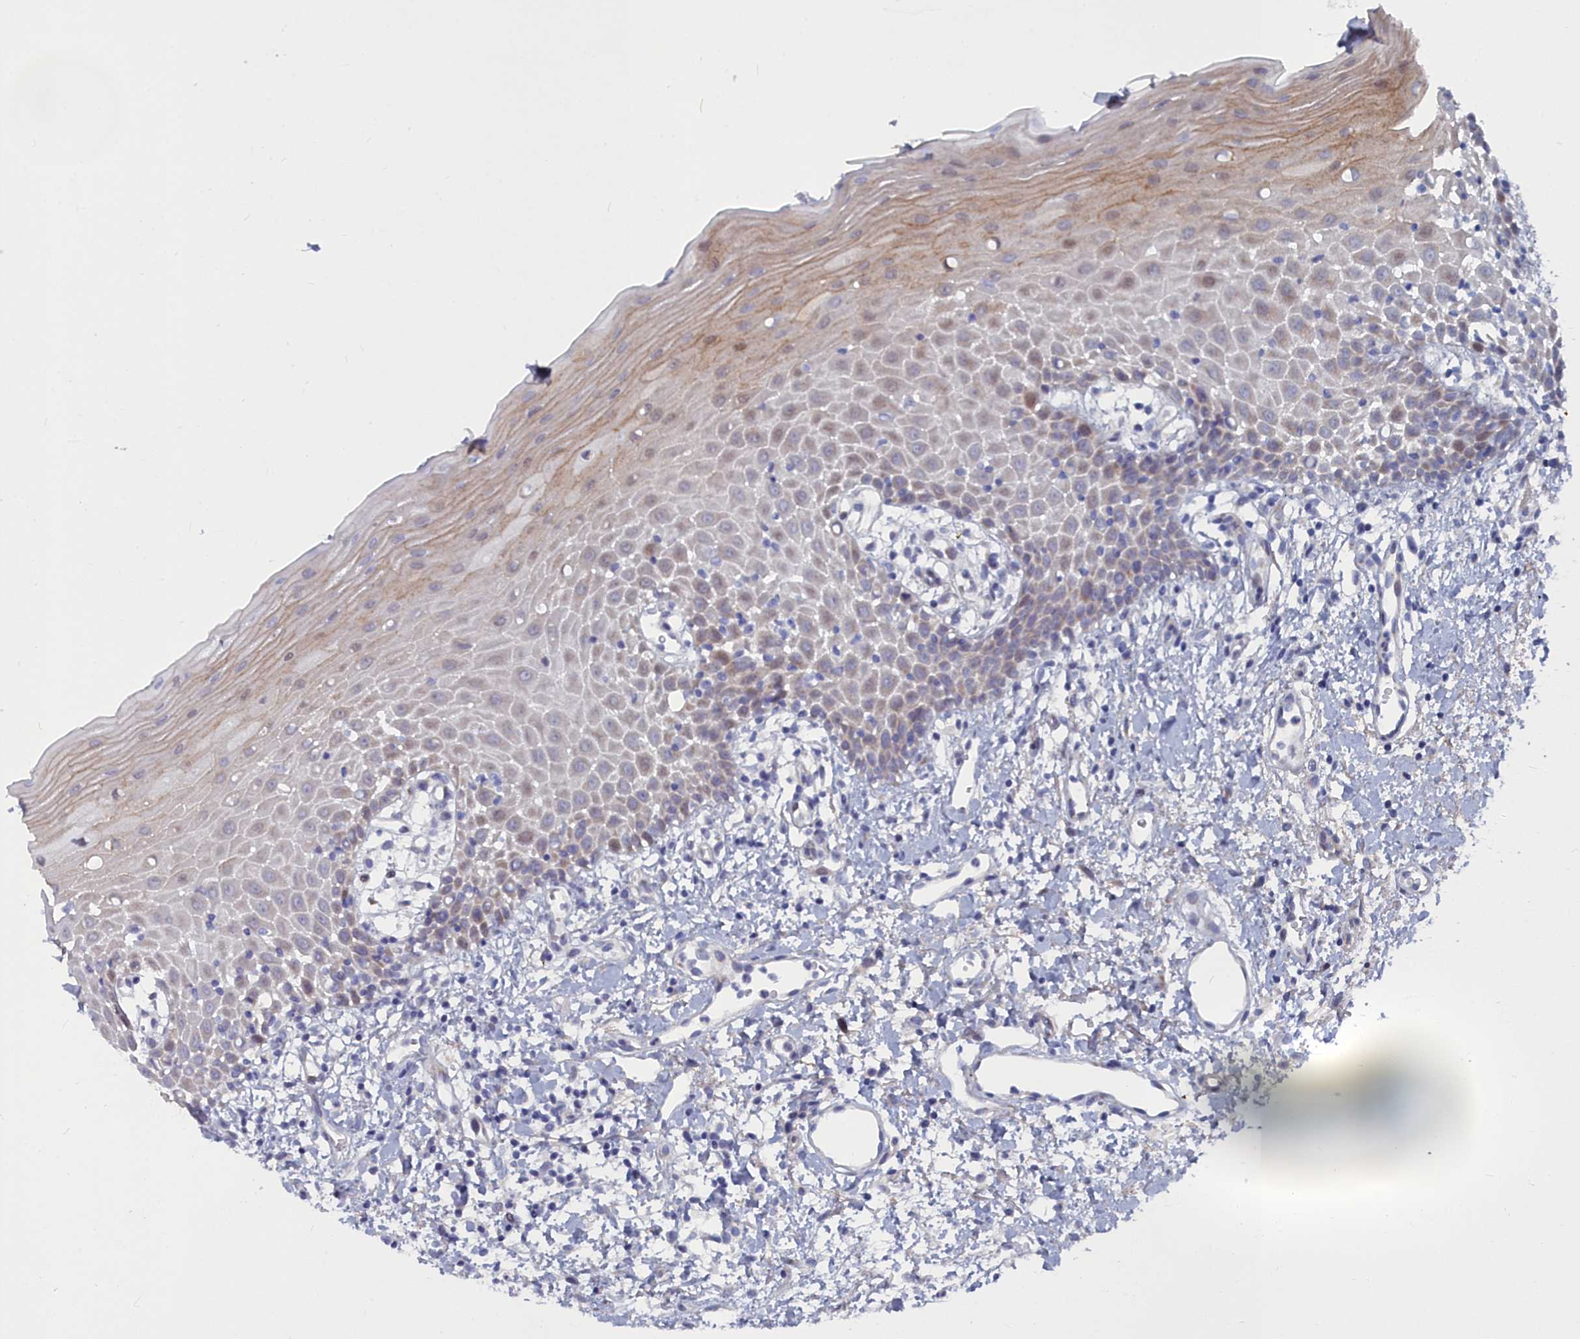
{"staining": {"intensity": "moderate", "quantity": "<25%", "location": "cytoplasmic/membranous"}, "tissue": "oral mucosa", "cell_type": "Squamous epithelial cells", "image_type": "normal", "snomed": [{"axis": "morphology", "description": "Normal tissue, NOS"}, {"axis": "topography", "description": "Oral tissue"}], "caption": "Immunohistochemical staining of normal human oral mucosa reveals low levels of moderate cytoplasmic/membranous expression in approximately <25% of squamous epithelial cells. (Stains: DAB (3,3'-diaminobenzidine) in brown, nuclei in blue, Microscopy: brightfield microscopy at high magnification).", "gene": "SHISAL2A", "patient": {"sex": "female", "age": 70}}